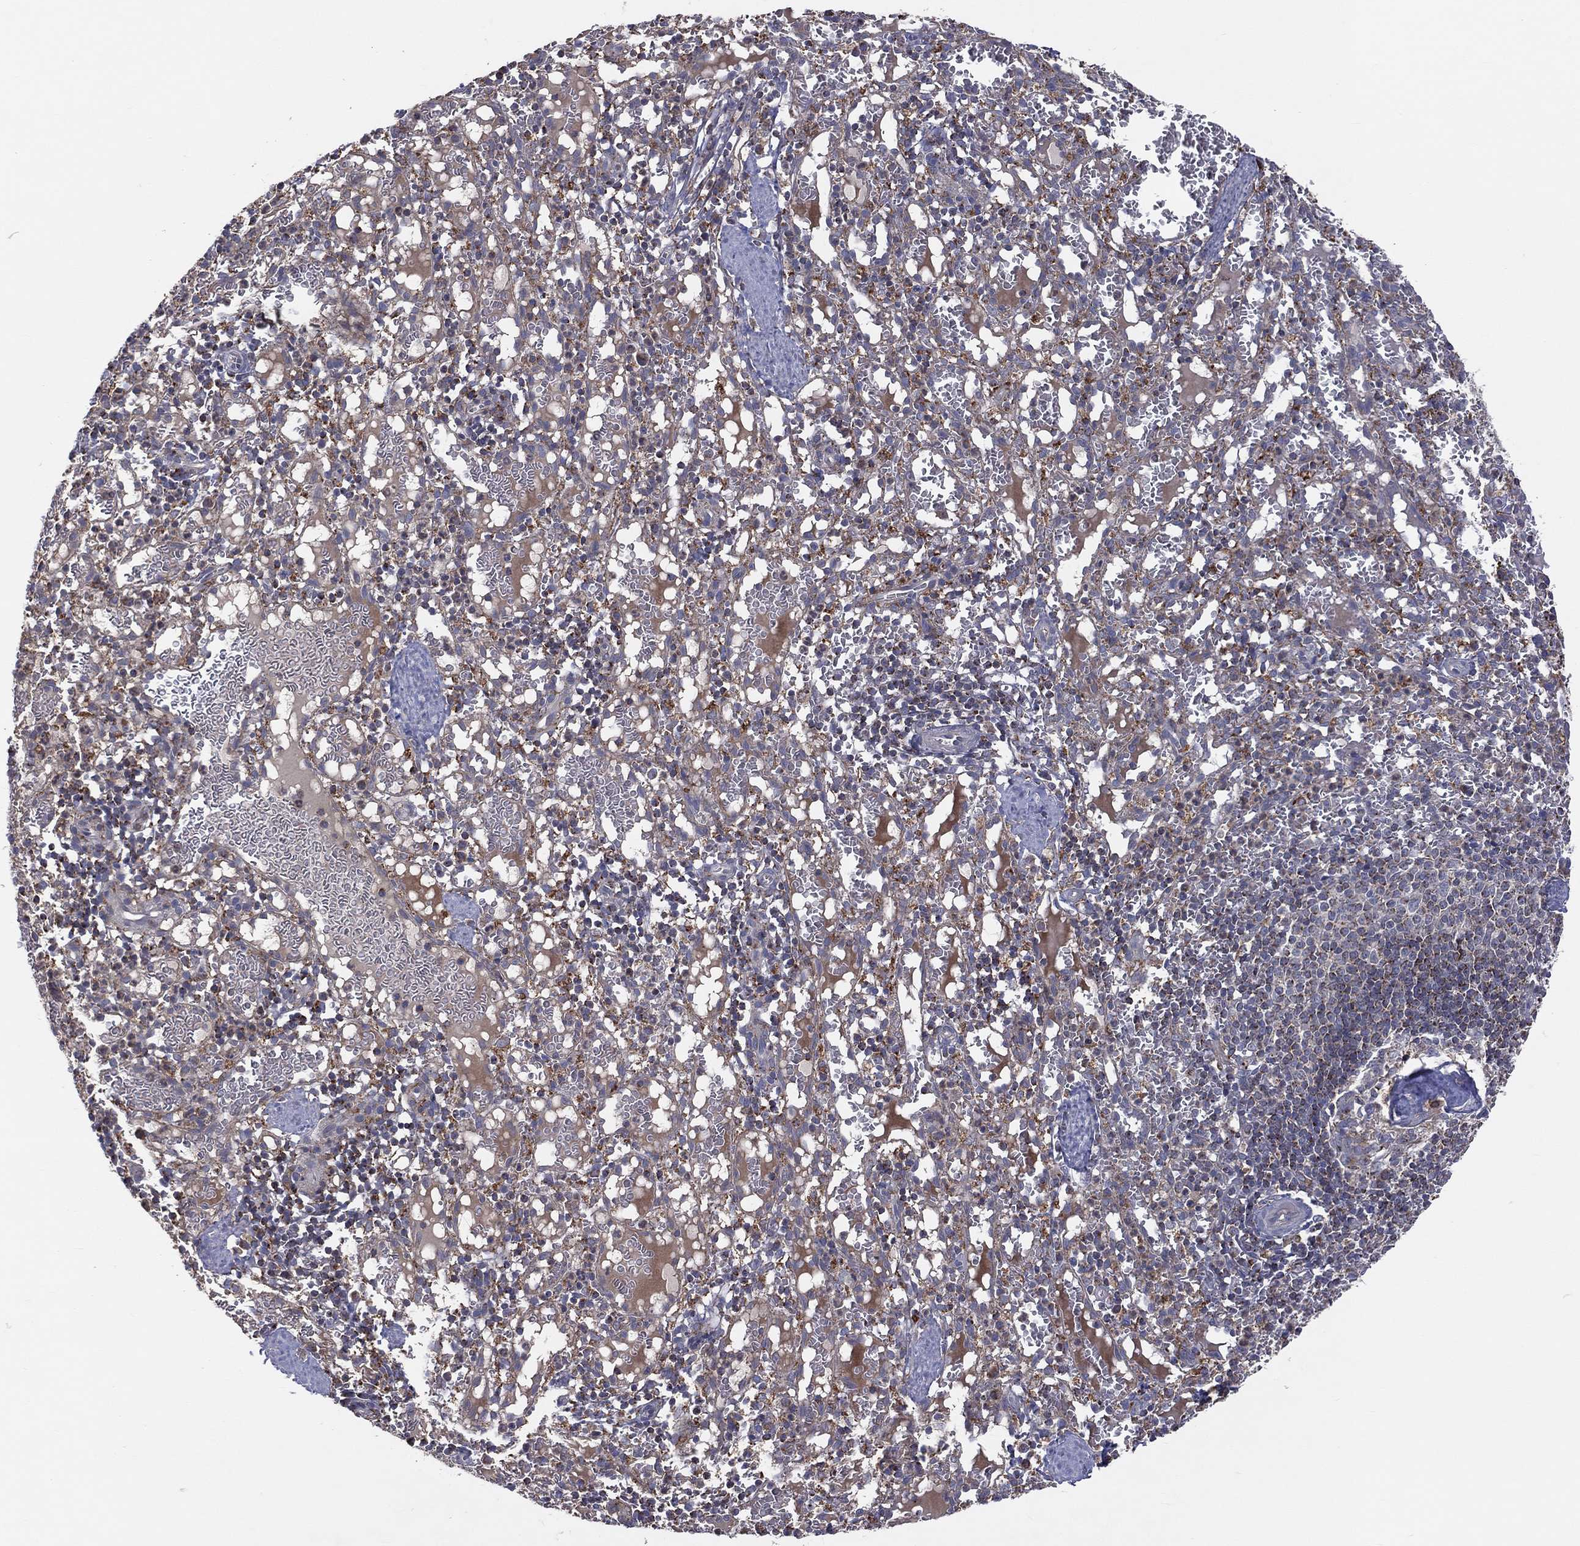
{"staining": {"intensity": "strong", "quantity": "<25%", "location": "cytoplasmic/membranous"}, "tissue": "spleen", "cell_type": "Cells in red pulp", "image_type": "normal", "snomed": [{"axis": "morphology", "description": "Normal tissue, NOS"}, {"axis": "topography", "description": "Spleen"}], "caption": "About <25% of cells in red pulp in benign spleen demonstrate strong cytoplasmic/membranous protein expression as visualized by brown immunohistochemical staining.", "gene": "STARD3", "patient": {"sex": "male", "age": 11}}